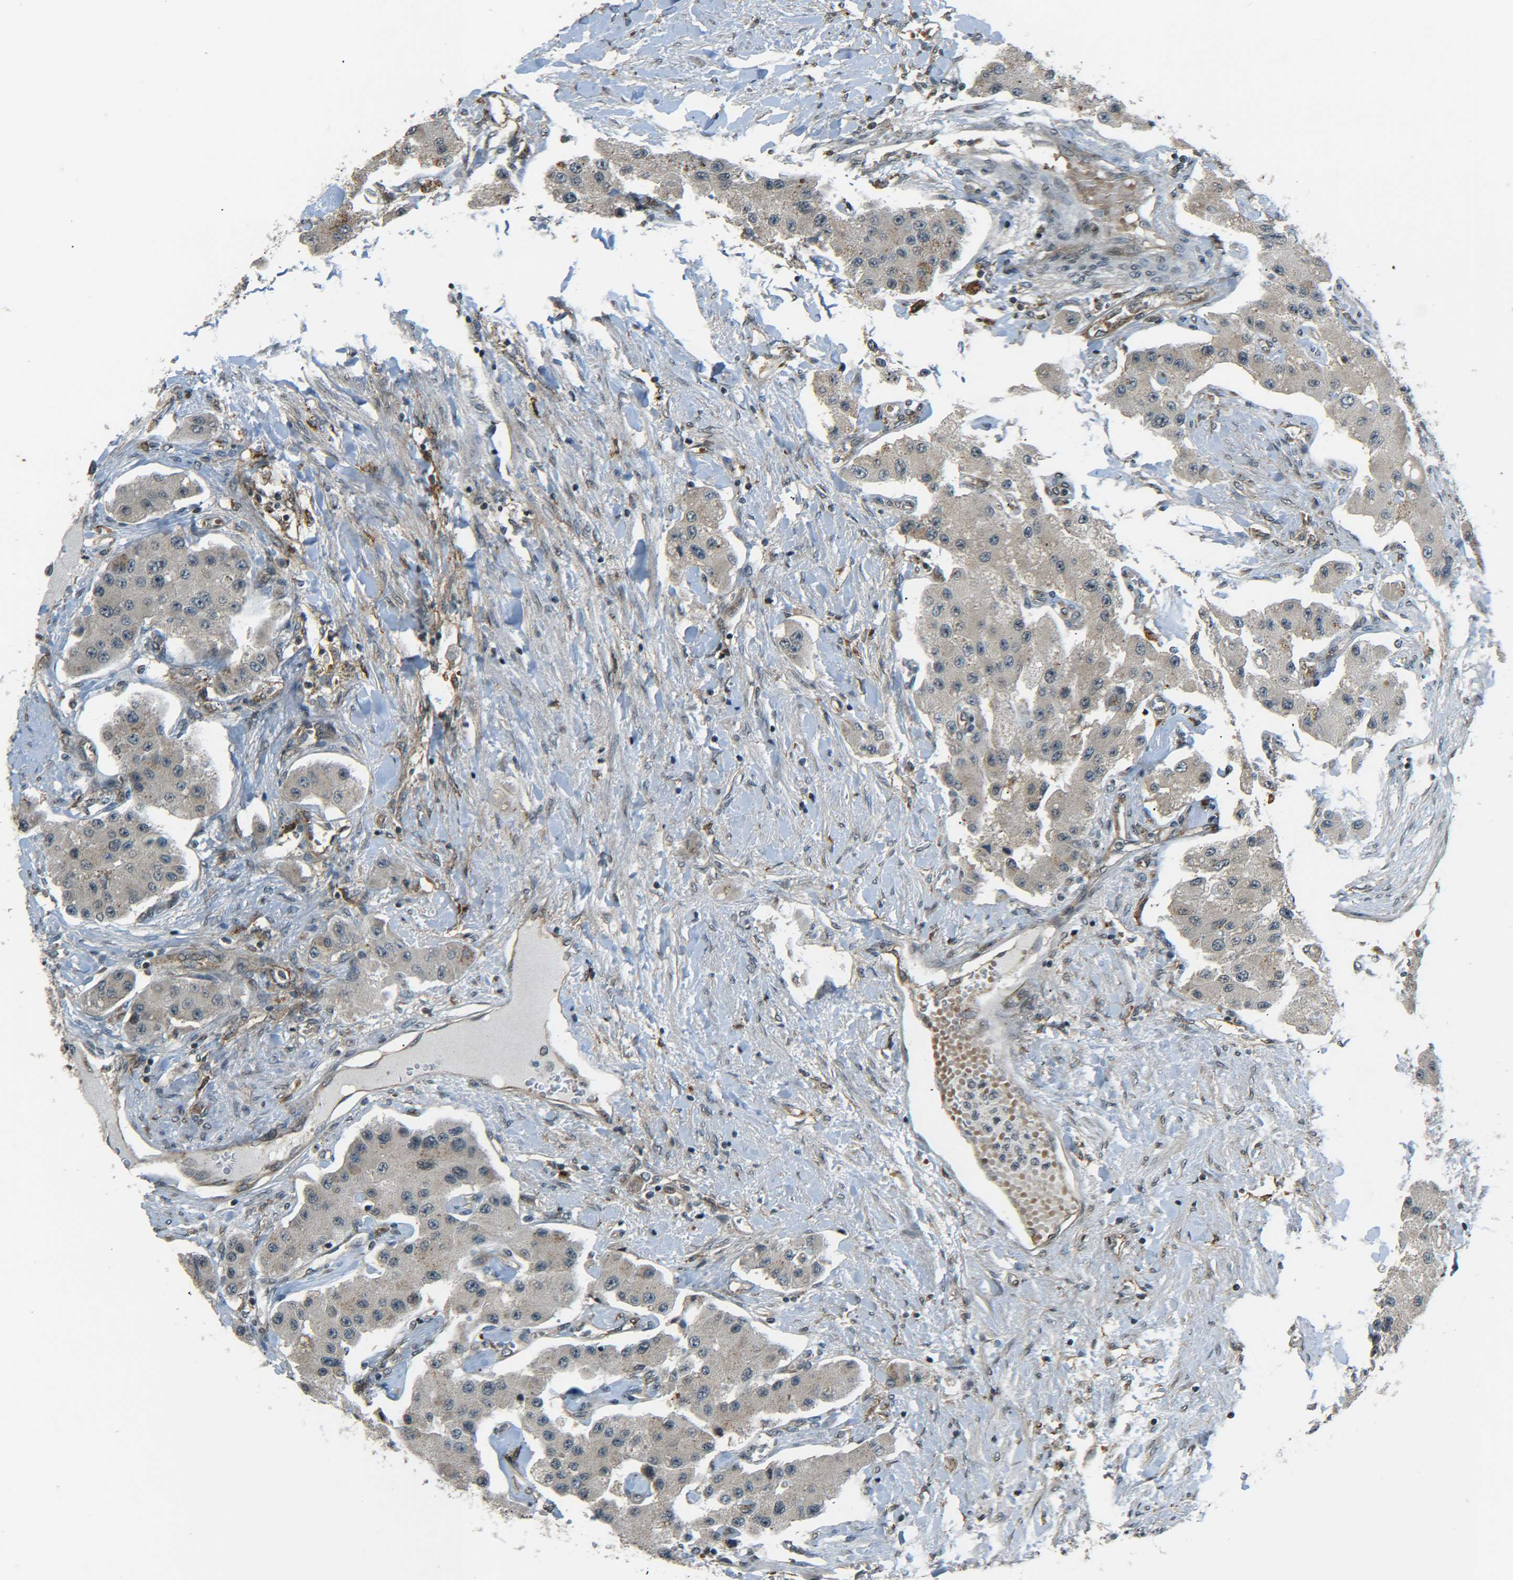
{"staining": {"intensity": "weak", "quantity": "<25%", "location": "cytoplasmic/membranous"}, "tissue": "carcinoid", "cell_type": "Tumor cells", "image_type": "cancer", "snomed": [{"axis": "morphology", "description": "Carcinoid, malignant, NOS"}, {"axis": "topography", "description": "Pancreas"}], "caption": "An image of carcinoid stained for a protein displays no brown staining in tumor cells. The staining was performed using DAB (3,3'-diaminobenzidine) to visualize the protein expression in brown, while the nuclei were stained in blue with hematoxylin (Magnification: 20x).", "gene": "DAB2", "patient": {"sex": "male", "age": 41}}